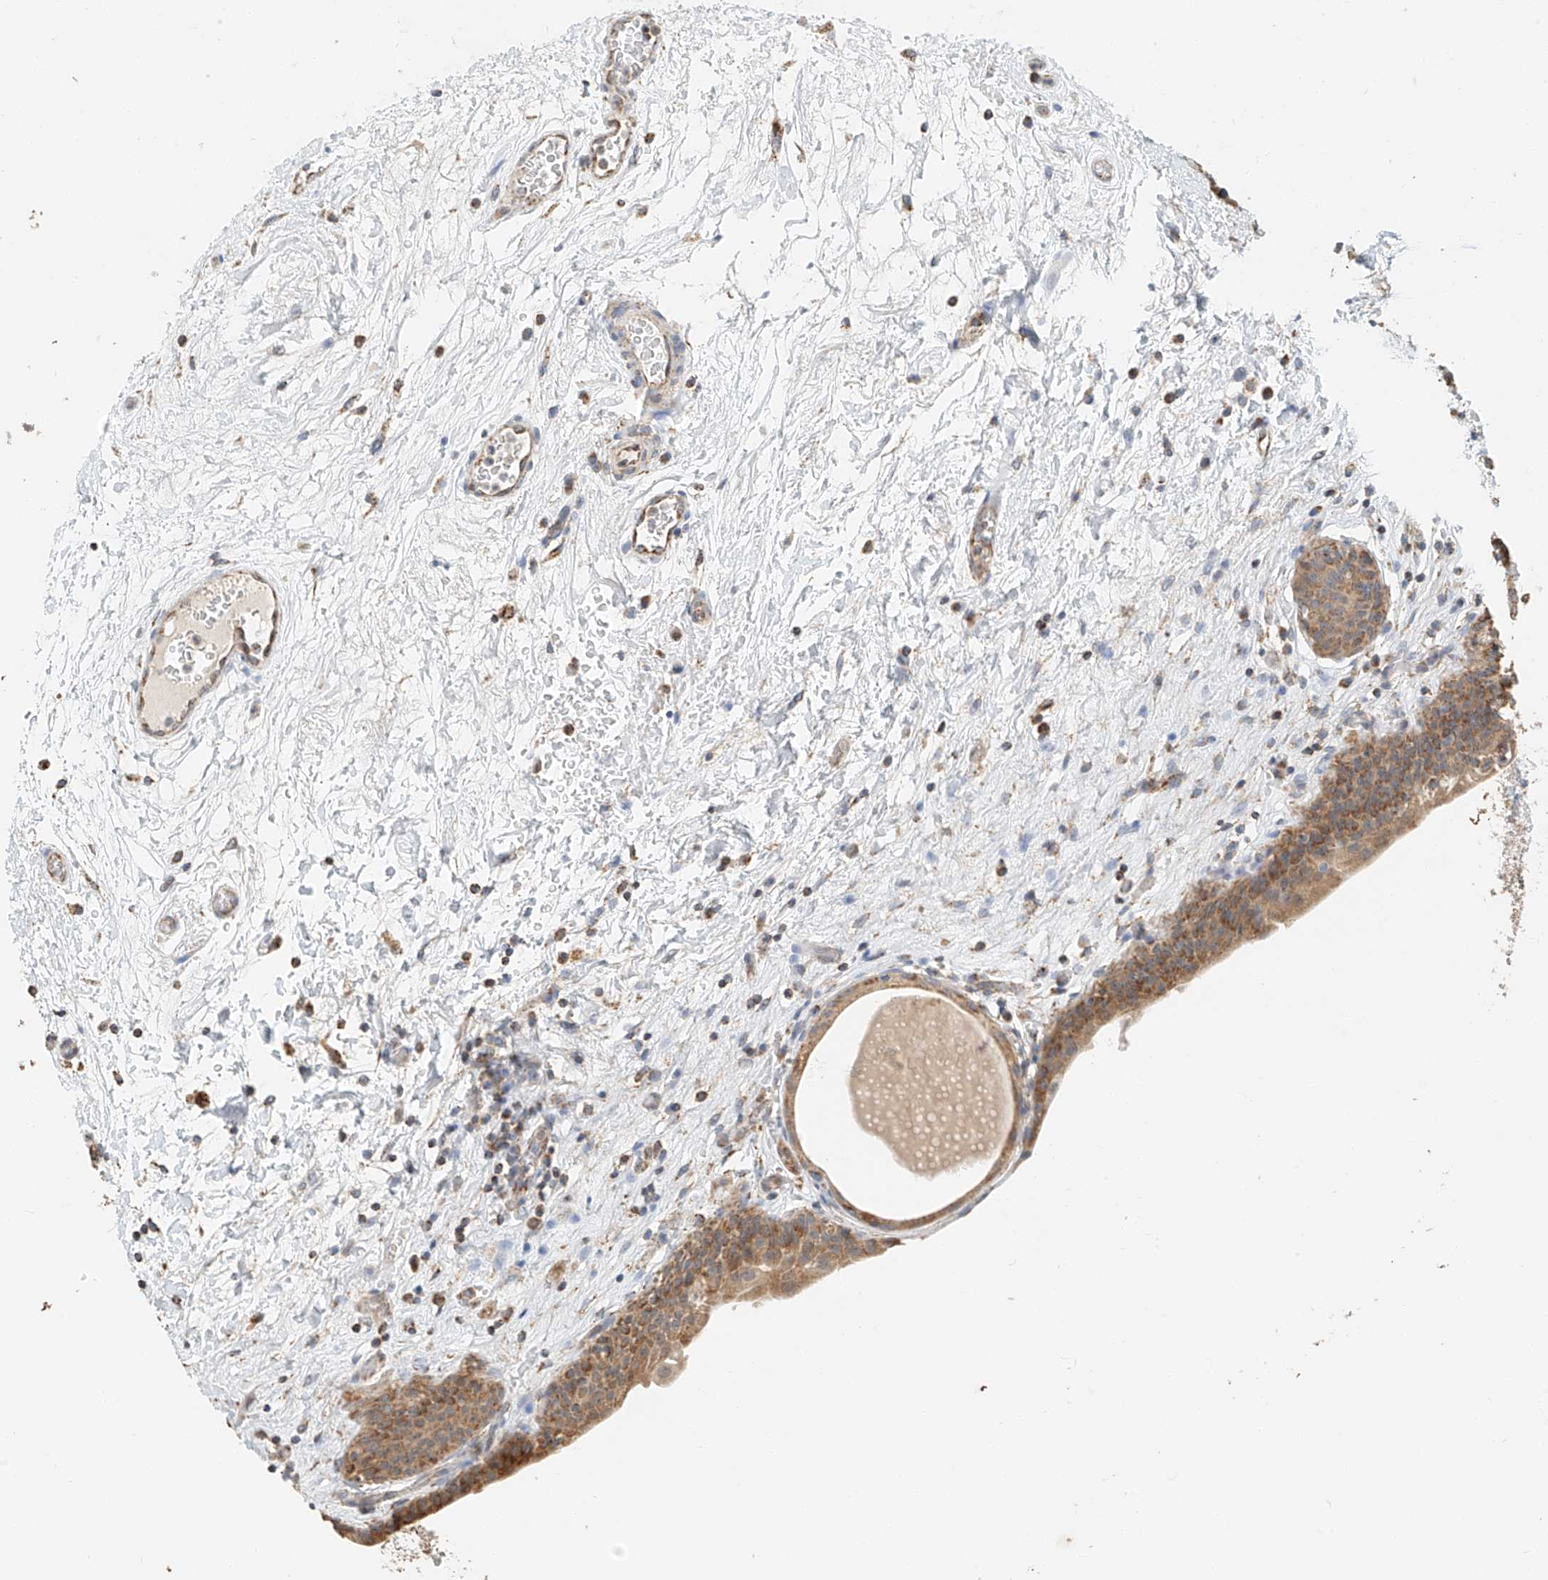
{"staining": {"intensity": "moderate", "quantity": ">75%", "location": "cytoplasmic/membranous"}, "tissue": "urinary bladder", "cell_type": "Urothelial cells", "image_type": "normal", "snomed": [{"axis": "morphology", "description": "Normal tissue, NOS"}, {"axis": "topography", "description": "Urinary bladder"}], "caption": "This photomicrograph shows immunohistochemistry staining of benign human urinary bladder, with medium moderate cytoplasmic/membranous staining in approximately >75% of urothelial cells.", "gene": "YIPF7", "patient": {"sex": "male", "age": 83}}